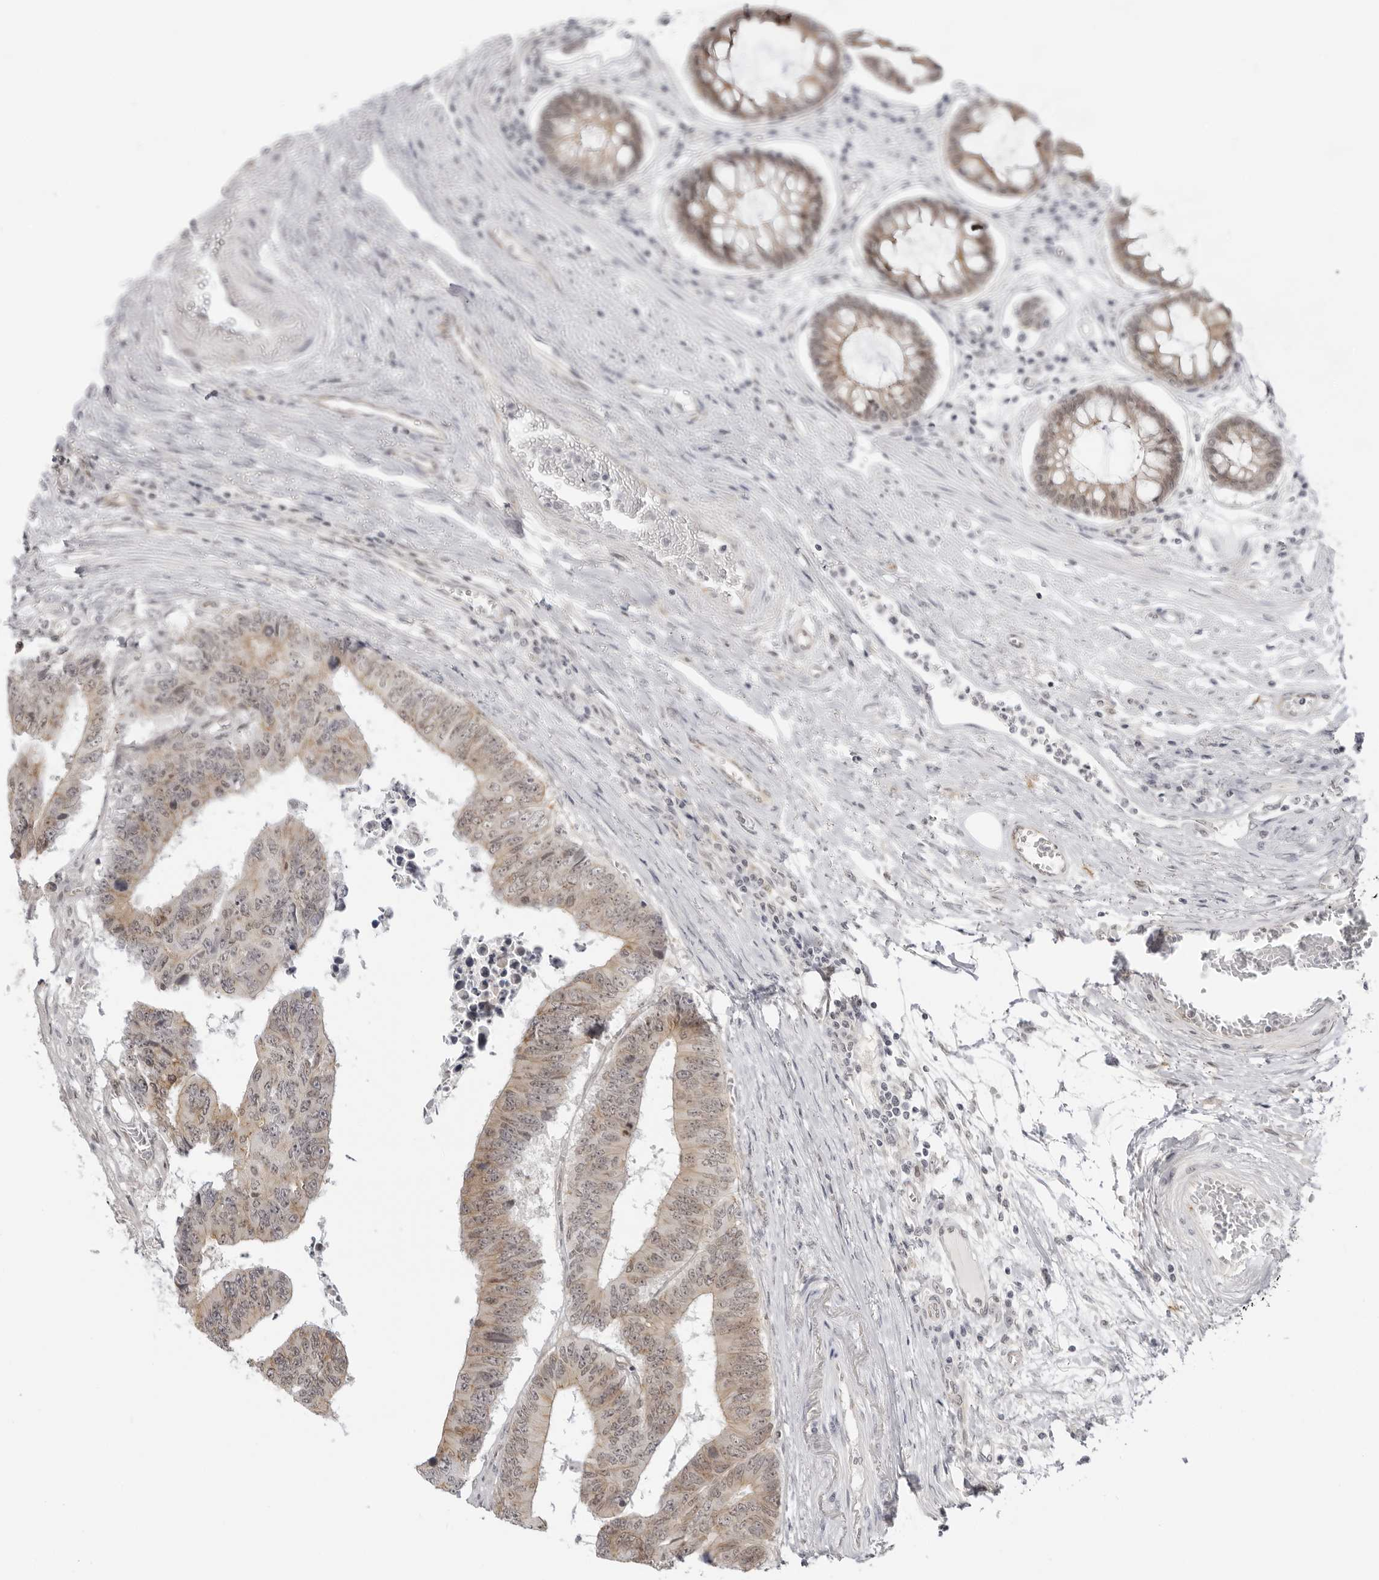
{"staining": {"intensity": "weak", "quantity": ">75%", "location": "cytoplasmic/membranous"}, "tissue": "colorectal cancer", "cell_type": "Tumor cells", "image_type": "cancer", "snomed": [{"axis": "morphology", "description": "Adenocarcinoma, NOS"}, {"axis": "topography", "description": "Rectum"}], "caption": "A photomicrograph of colorectal cancer stained for a protein demonstrates weak cytoplasmic/membranous brown staining in tumor cells.", "gene": "TRAPPC3", "patient": {"sex": "male", "age": 84}}